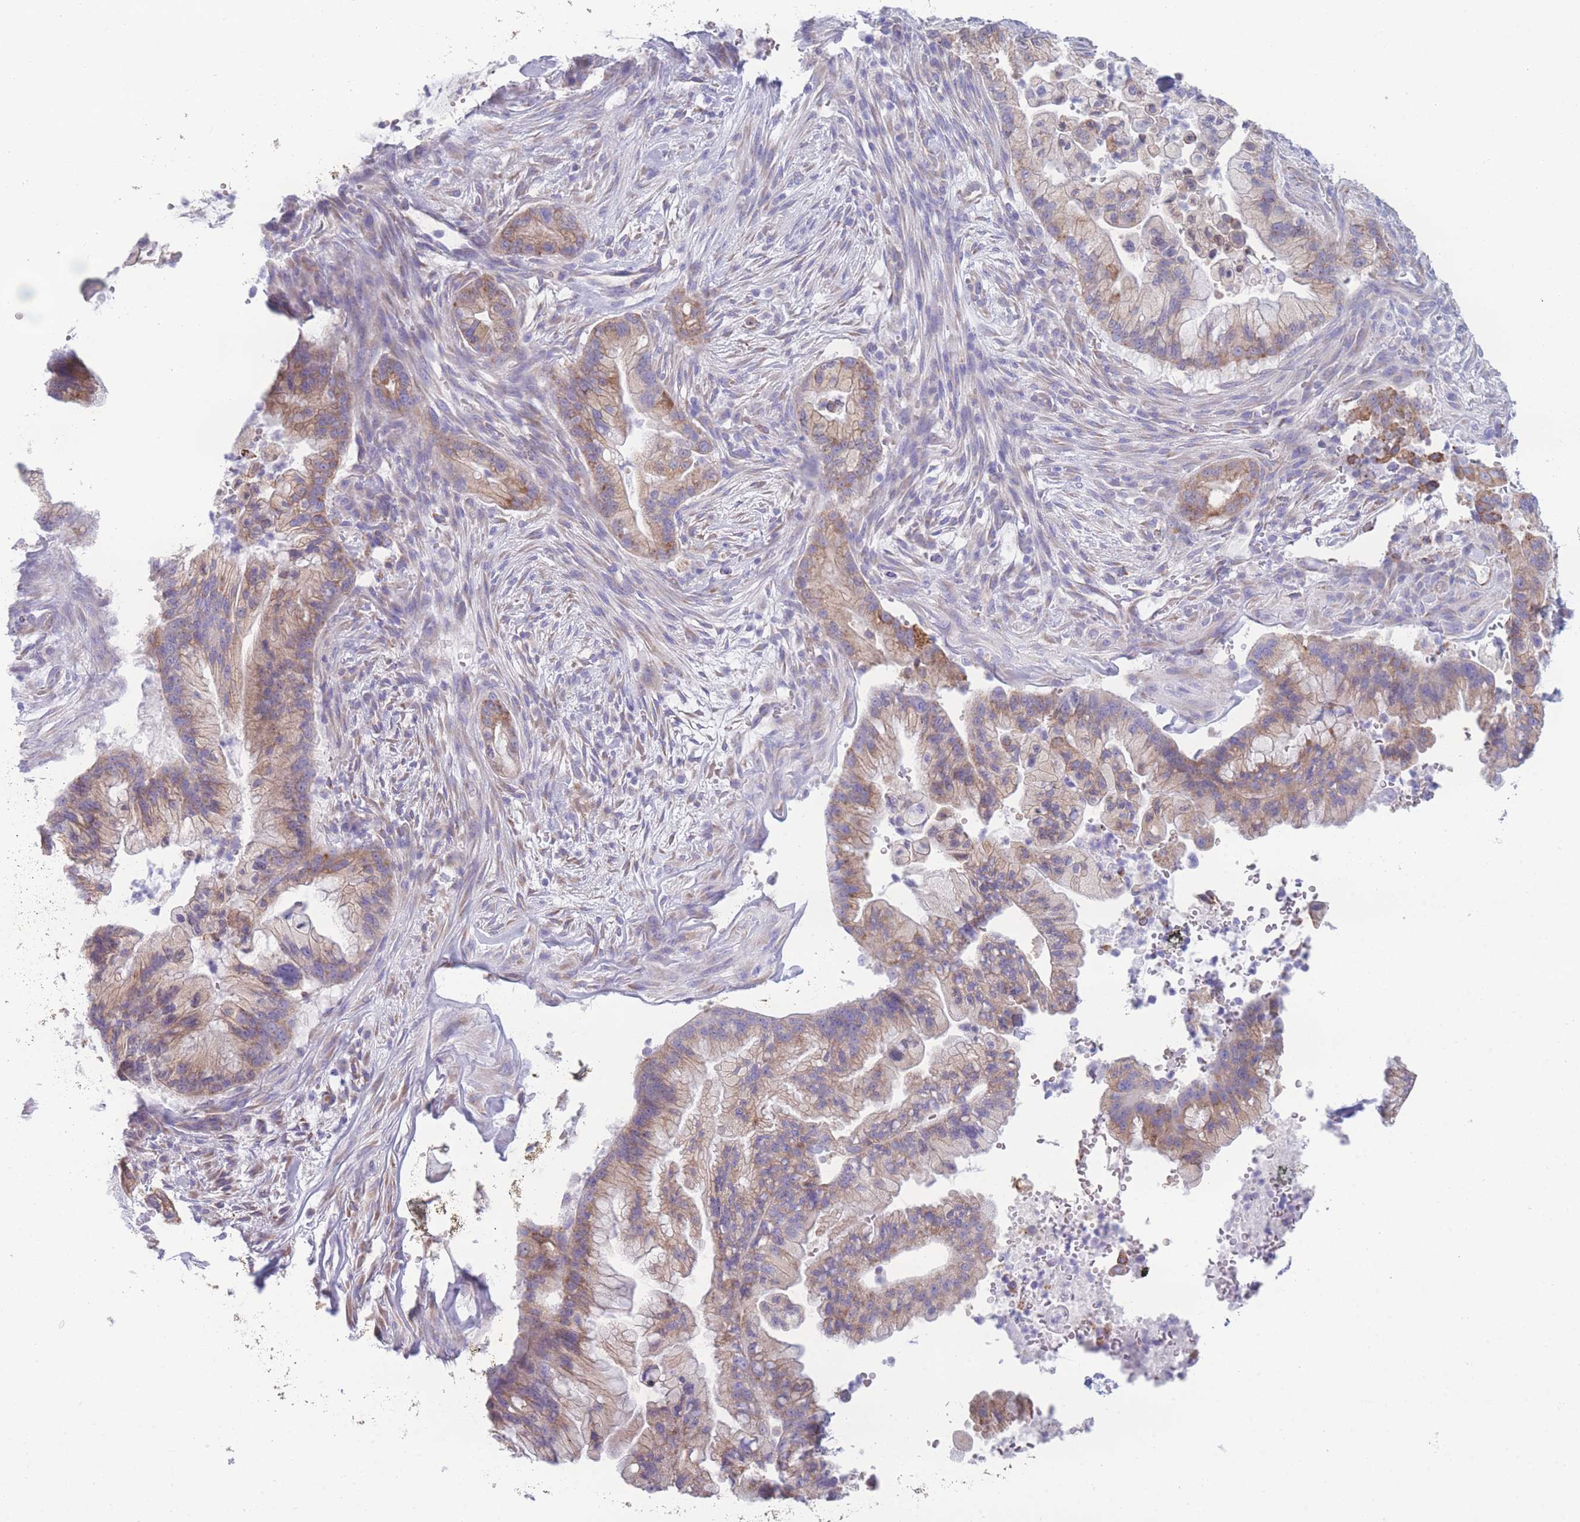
{"staining": {"intensity": "moderate", "quantity": "25%-75%", "location": "cytoplasmic/membranous"}, "tissue": "pancreatic cancer", "cell_type": "Tumor cells", "image_type": "cancer", "snomed": [{"axis": "morphology", "description": "Adenocarcinoma, NOS"}, {"axis": "topography", "description": "Pancreas"}], "caption": "Immunohistochemistry image of neoplastic tissue: pancreatic adenocarcinoma stained using IHC exhibits medium levels of moderate protein expression localized specifically in the cytoplasmic/membranous of tumor cells, appearing as a cytoplasmic/membranous brown color.", "gene": "XKR8", "patient": {"sex": "male", "age": 44}}